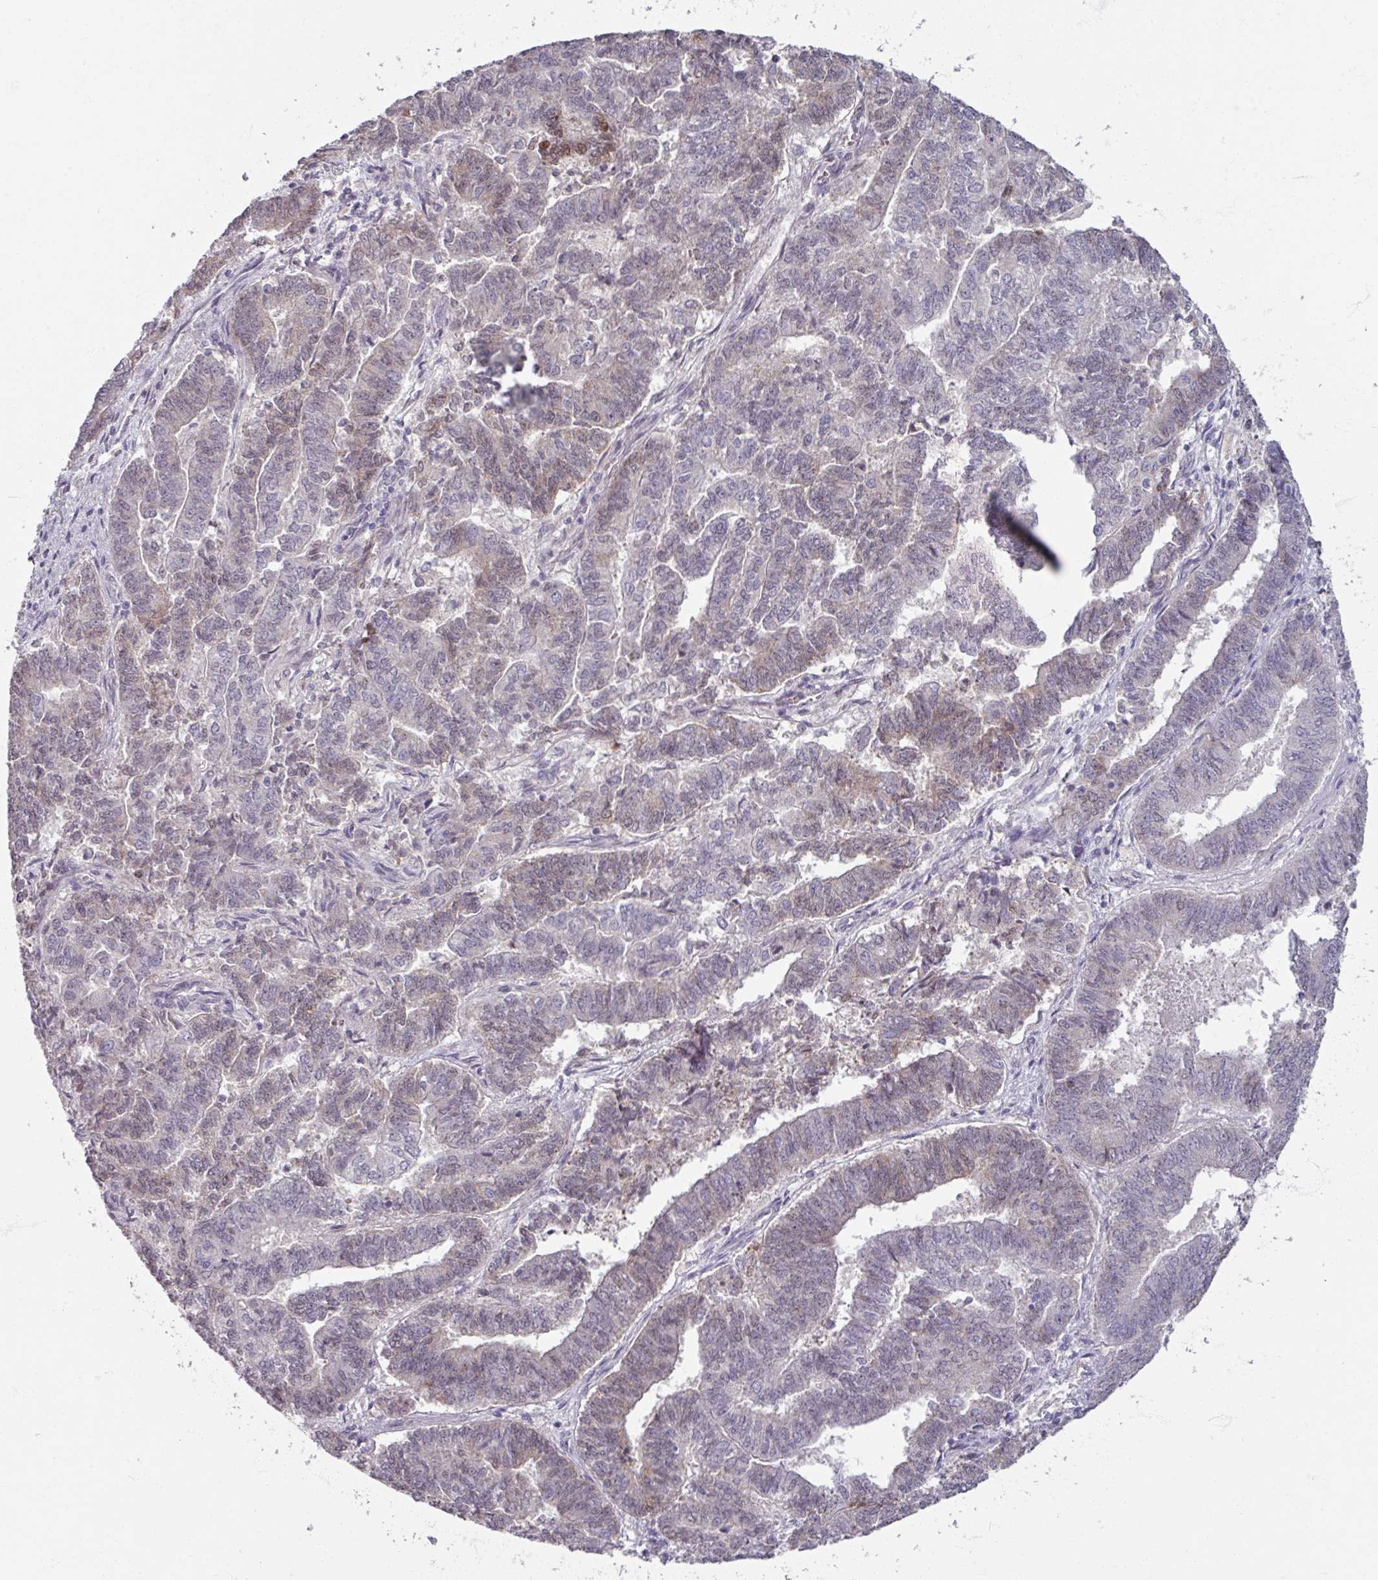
{"staining": {"intensity": "moderate", "quantity": "<25%", "location": "cytoplasmic/membranous,nuclear"}, "tissue": "endometrial cancer", "cell_type": "Tumor cells", "image_type": "cancer", "snomed": [{"axis": "morphology", "description": "Adenocarcinoma, NOS"}, {"axis": "topography", "description": "Endometrium"}], "caption": "A micrograph of endometrial adenocarcinoma stained for a protein shows moderate cytoplasmic/membranous and nuclear brown staining in tumor cells.", "gene": "SOX11", "patient": {"sex": "female", "age": 72}}